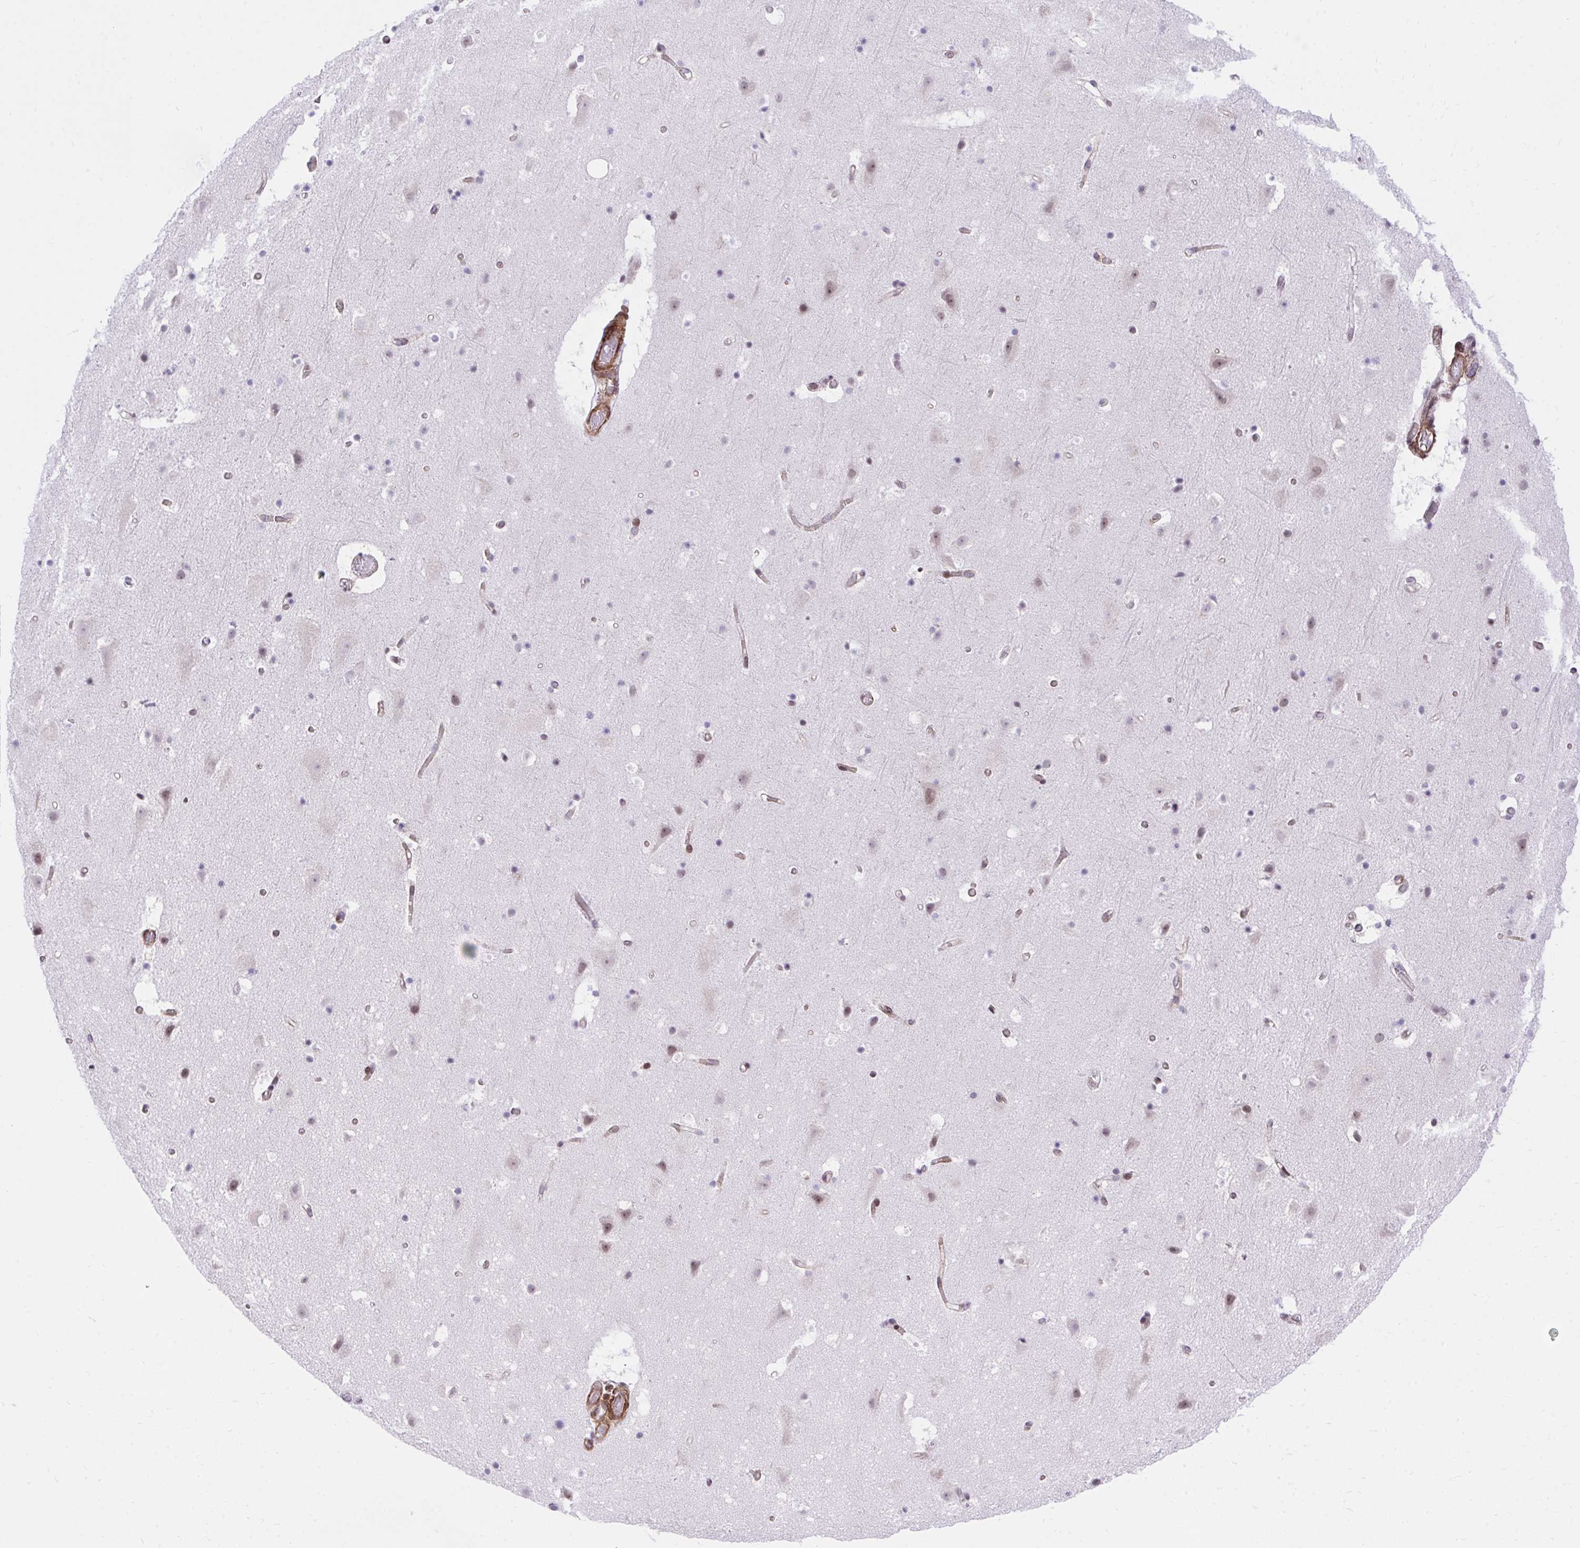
{"staining": {"intensity": "moderate", "quantity": "25%-75%", "location": "cytoplasmic/membranous"}, "tissue": "cerebral cortex", "cell_type": "Endothelial cells", "image_type": "normal", "snomed": [{"axis": "morphology", "description": "Normal tissue, NOS"}, {"axis": "topography", "description": "Cerebral cortex"}], "caption": "Immunohistochemistry (DAB) staining of unremarkable human cerebral cortex shows moderate cytoplasmic/membranous protein positivity in about 25%-75% of endothelial cells.", "gene": "KCNN4", "patient": {"sex": "female", "age": 42}}